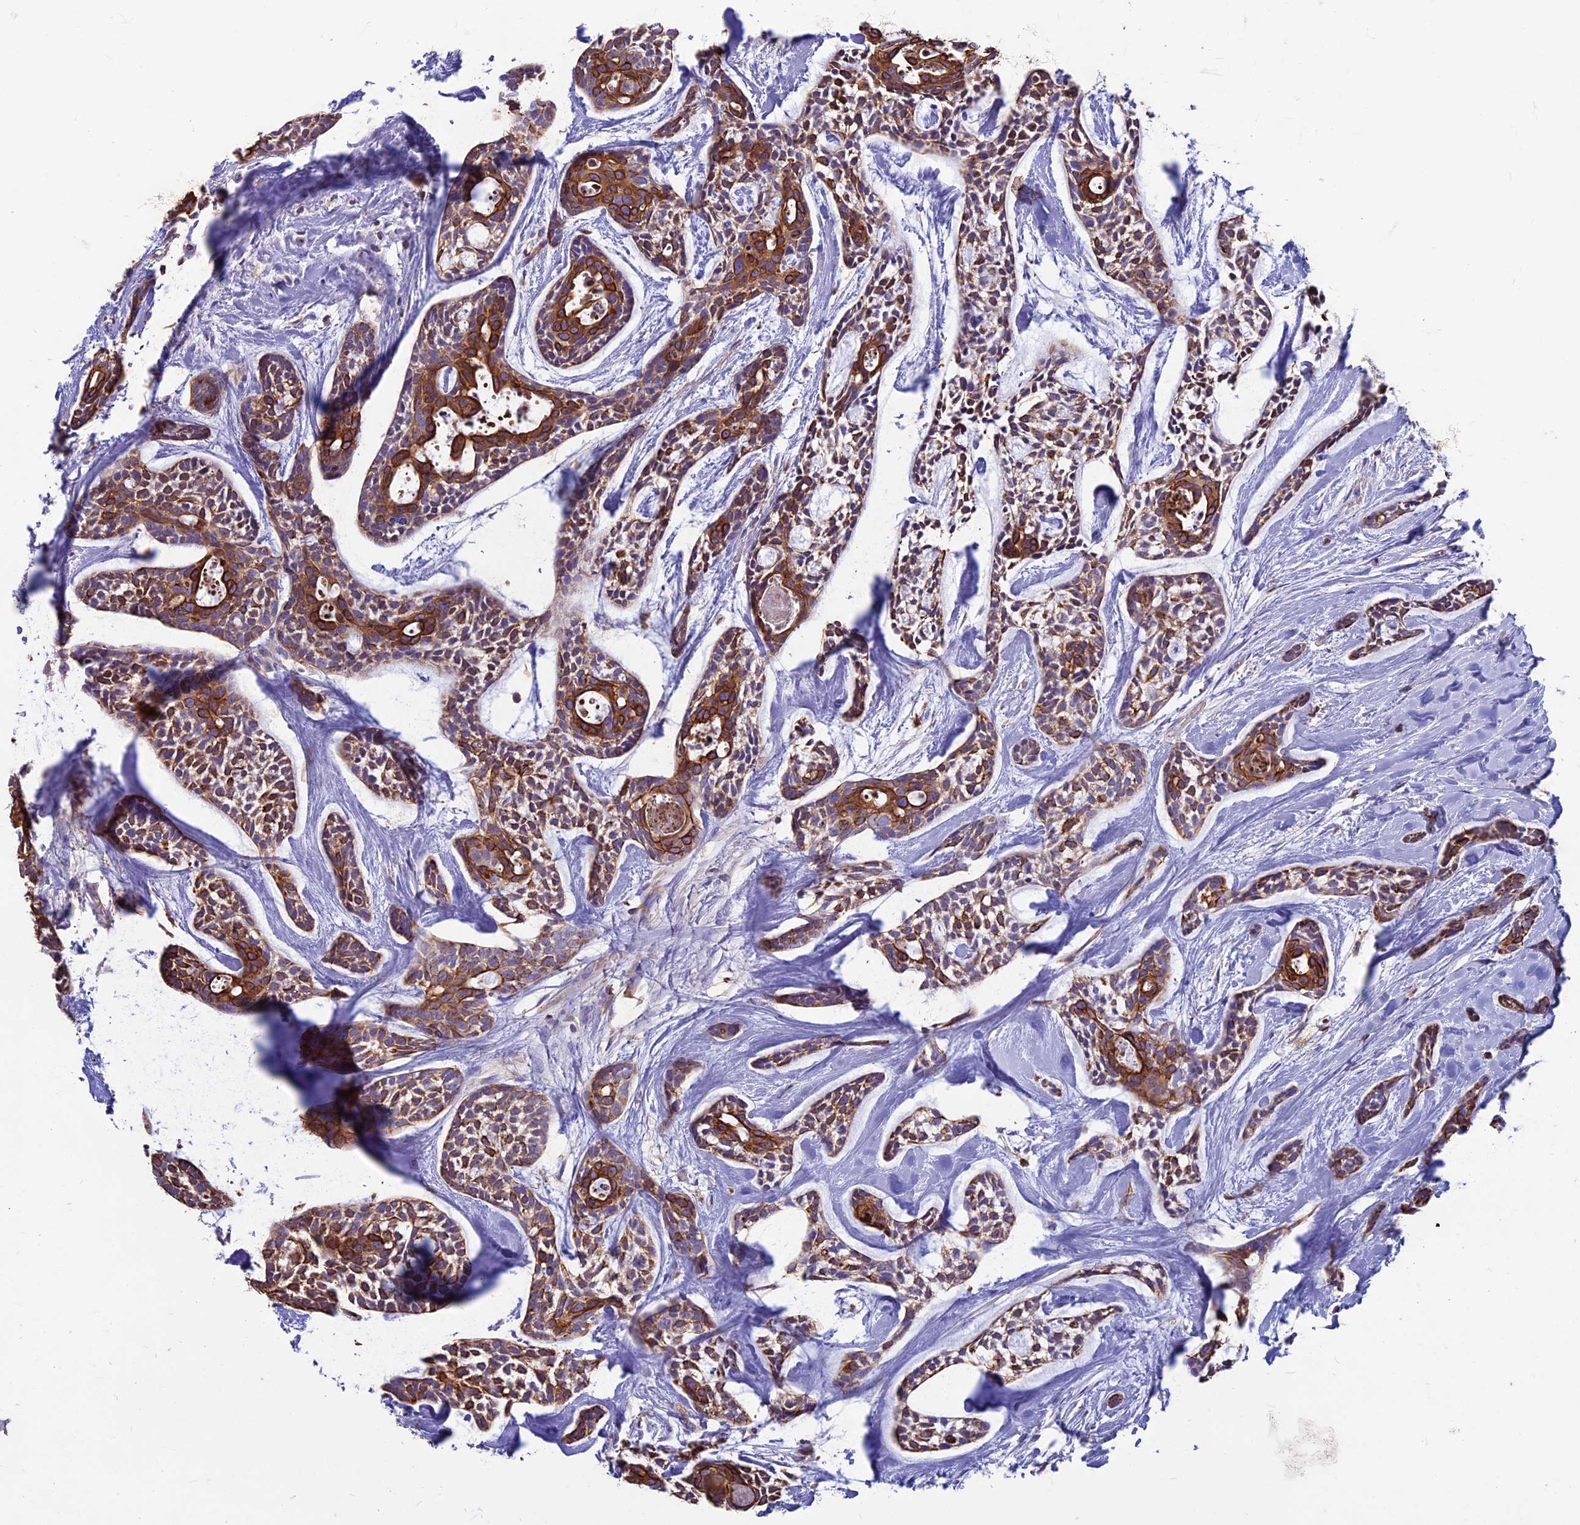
{"staining": {"intensity": "strong", "quantity": "25%-75%", "location": "cytoplasmic/membranous"}, "tissue": "head and neck cancer", "cell_type": "Tumor cells", "image_type": "cancer", "snomed": [{"axis": "morphology", "description": "Adenocarcinoma, NOS"}, {"axis": "topography", "description": "Subcutis"}, {"axis": "topography", "description": "Head-Neck"}], "caption": "Head and neck adenocarcinoma was stained to show a protein in brown. There is high levels of strong cytoplasmic/membranous staining in approximately 25%-75% of tumor cells.", "gene": "CDAN1", "patient": {"sex": "female", "age": 73}}